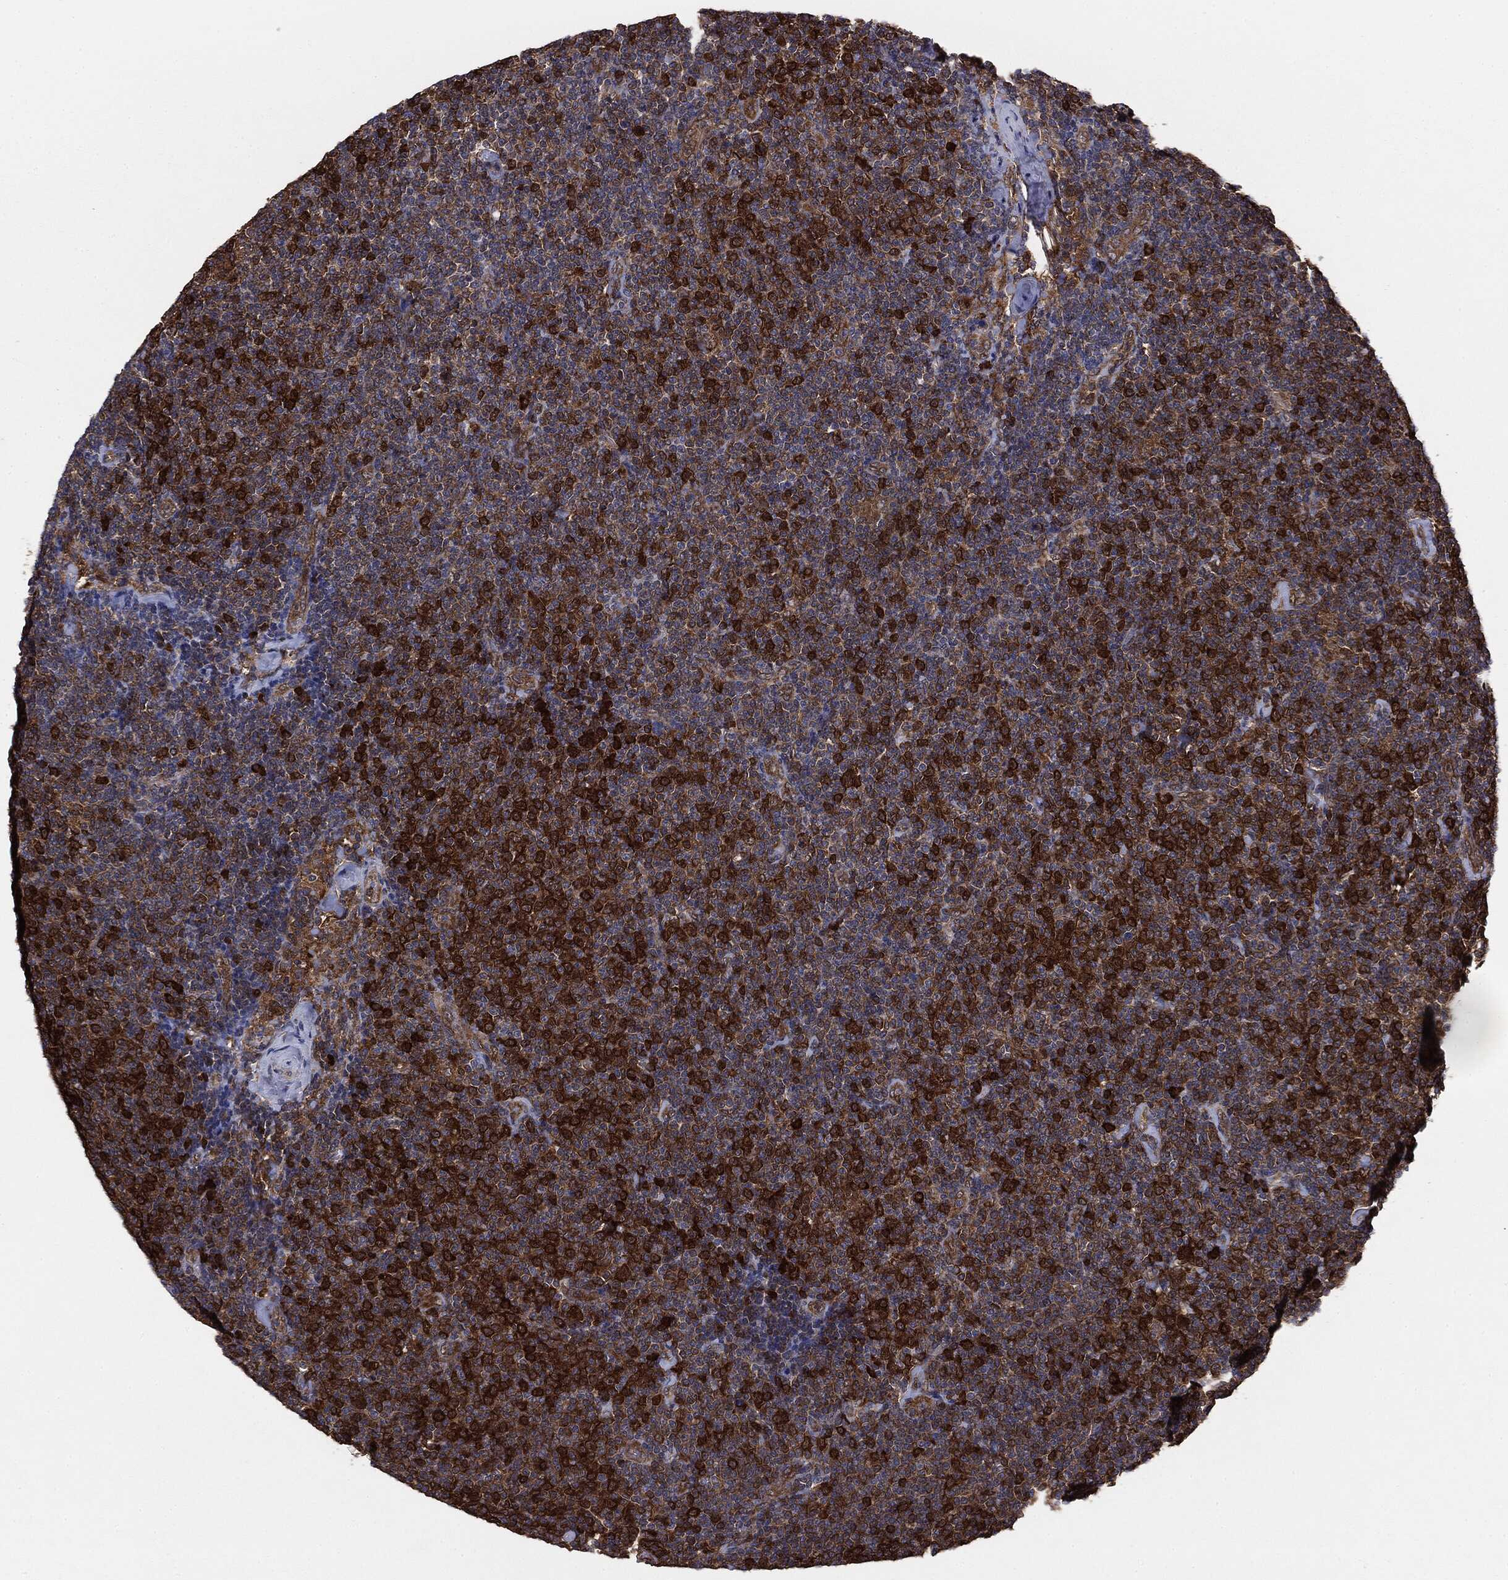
{"staining": {"intensity": "strong", "quantity": ">75%", "location": "cytoplasmic/membranous"}, "tissue": "lymphoma", "cell_type": "Tumor cells", "image_type": "cancer", "snomed": [{"axis": "morphology", "description": "Malignant lymphoma, non-Hodgkin's type, Low grade"}, {"axis": "topography", "description": "Lymph node"}], "caption": "Tumor cells demonstrate strong cytoplasmic/membranous staining in about >75% of cells in lymphoma.", "gene": "NME1", "patient": {"sex": "male", "age": 81}}